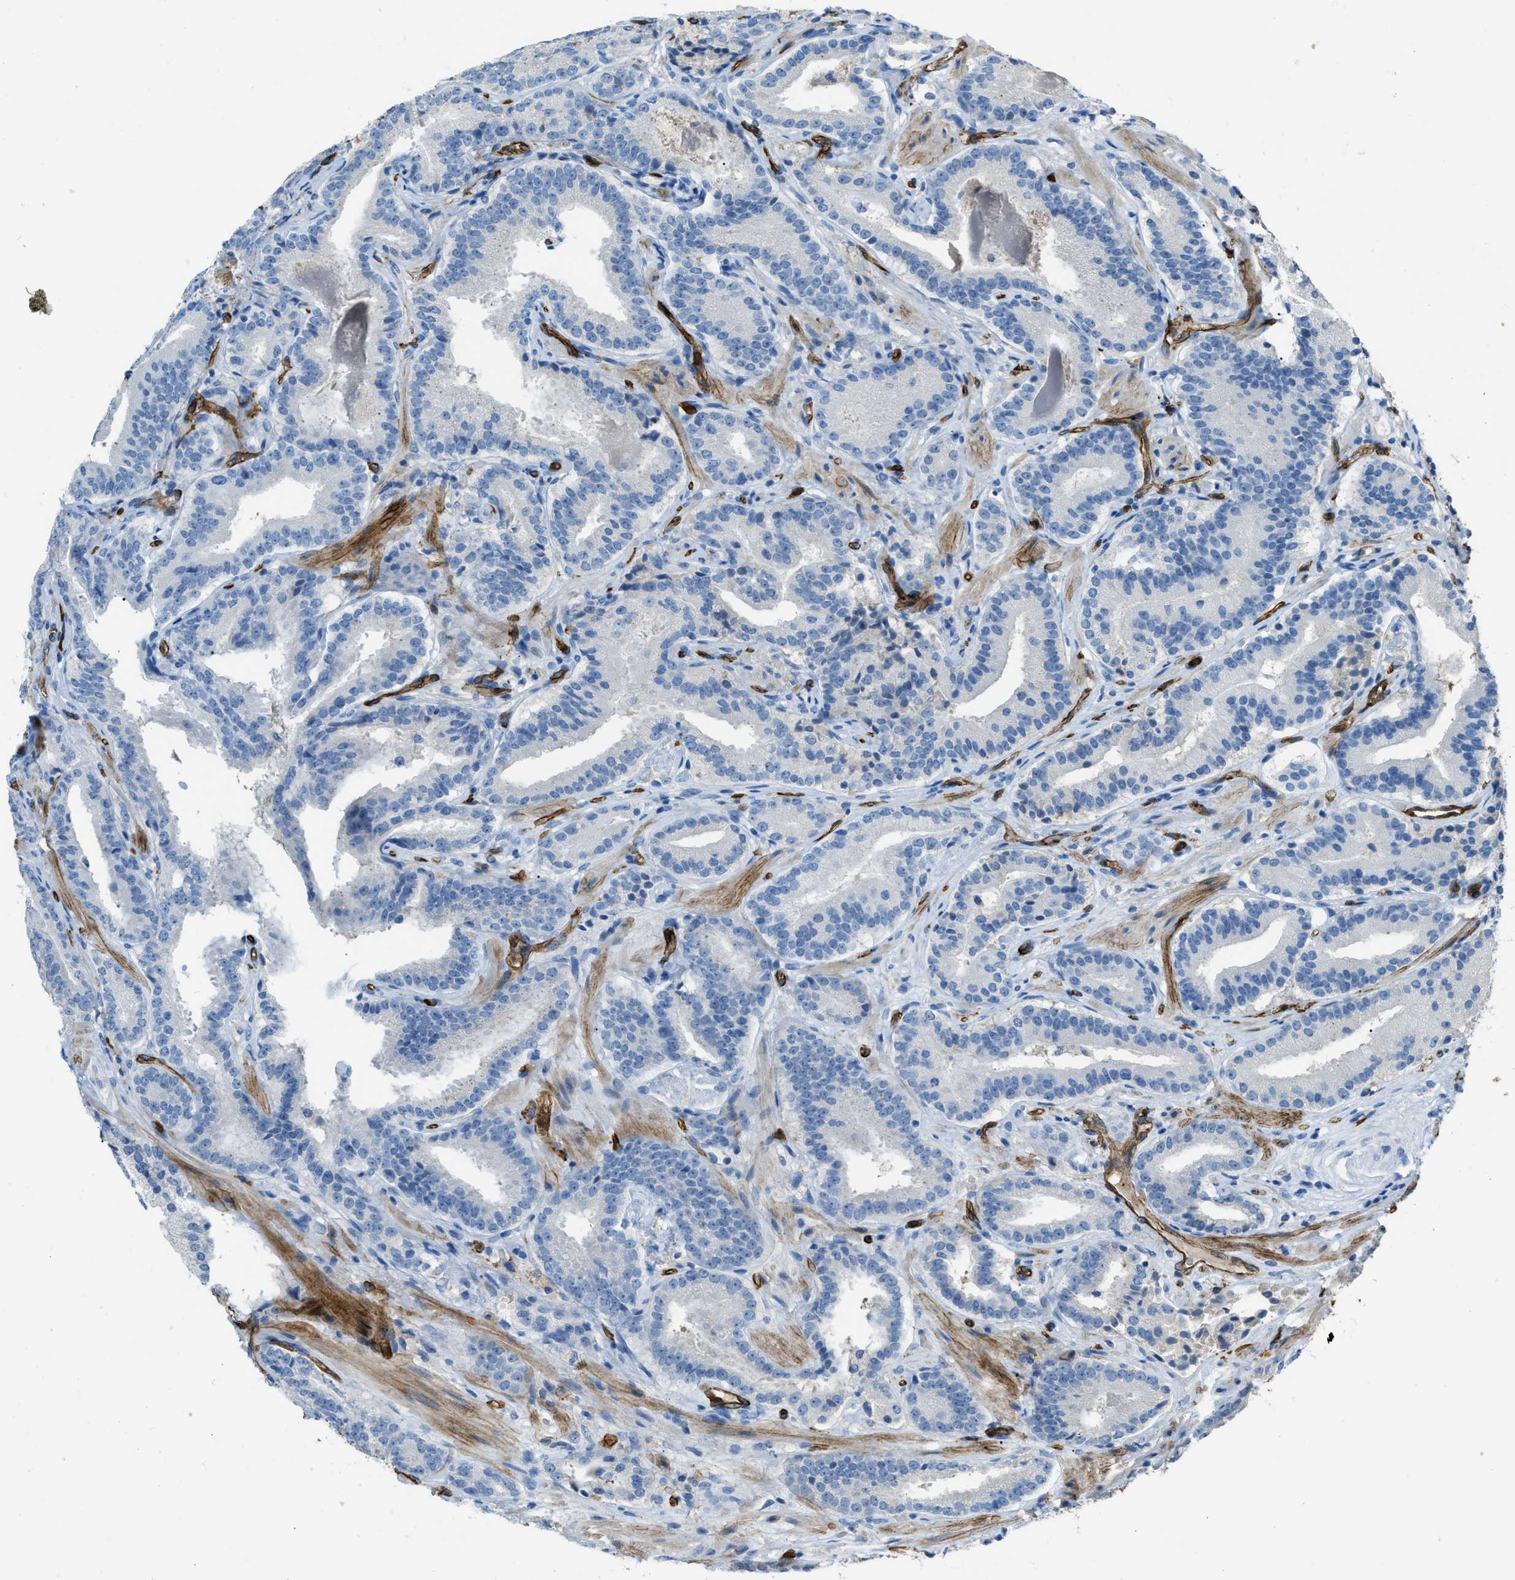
{"staining": {"intensity": "negative", "quantity": "none", "location": "none"}, "tissue": "prostate cancer", "cell_type": "Tumor cells", "image_type": "cancer", "snomed": [{"axis": "morphology", "description": "Adenocarcinoma, Low grade"}, {"axis": "topography", "description": "Prostate"}], "caption": "Immunohistochemistry of prostate adenocarcinoma (low-grade) displays no staining in tumor cells.", "gene": "SLC22A15", "patient": {"sex": "male", "age": 51}}